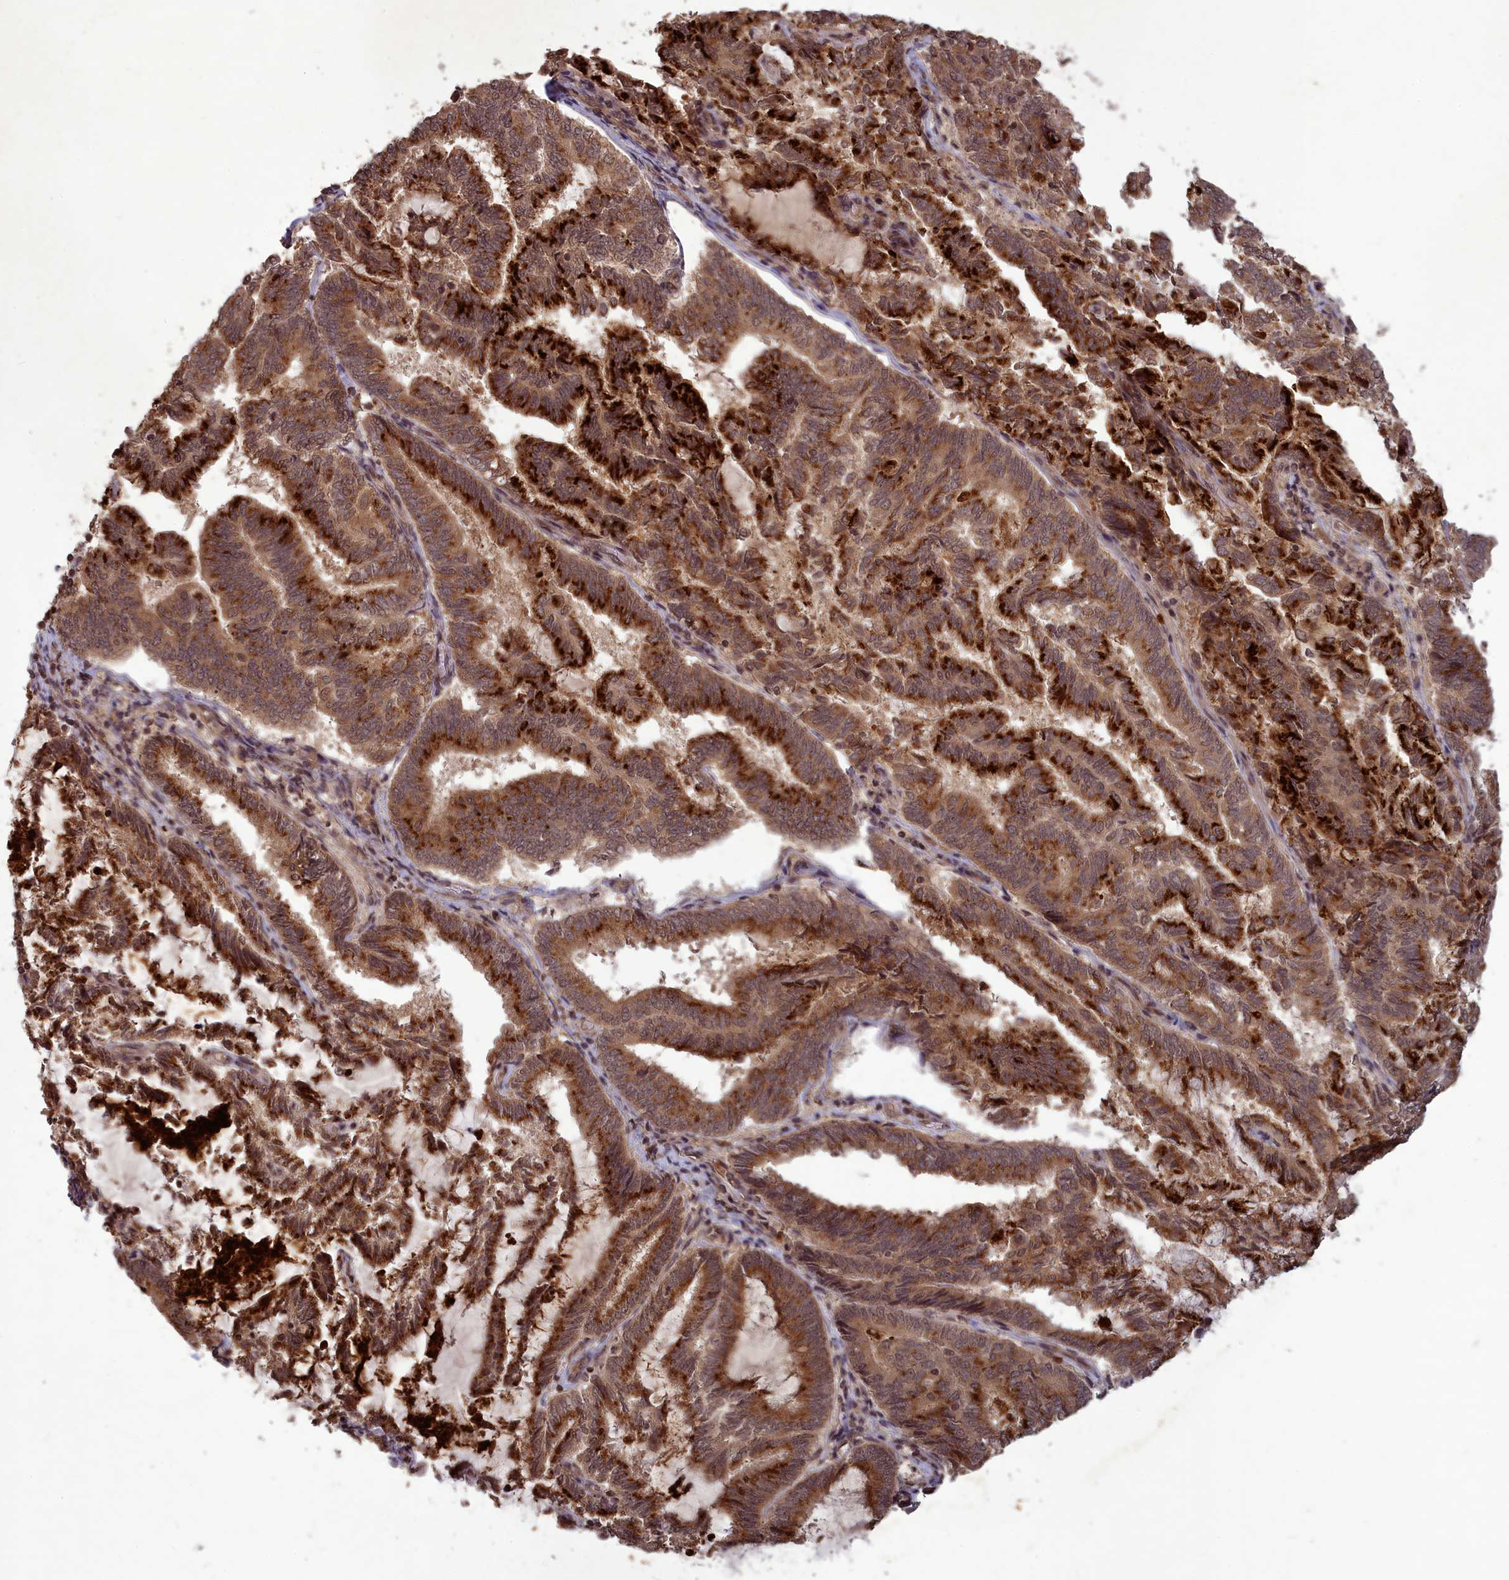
{"staining": {"intensity": "strong", "quantity": ">75%", "location": "cytoplasmic/membranous"}, "tissue": "endometrial cancer", "cell_type": "Tumor cells", "image_type": "cancer", "snomed": [{"axis": "morphology", "description": "Adenocarcinoma, NOS"}, {"axis": "topography", "description": "Endometrium"}], "caption": "Endometrial cancer stained for a protein (brown) shows strong cytoplasmic/membranous positive positivity in about >75% of tumor cells.", "gene": "SRMS", "patient": {"sex": "female", "age": 80}}